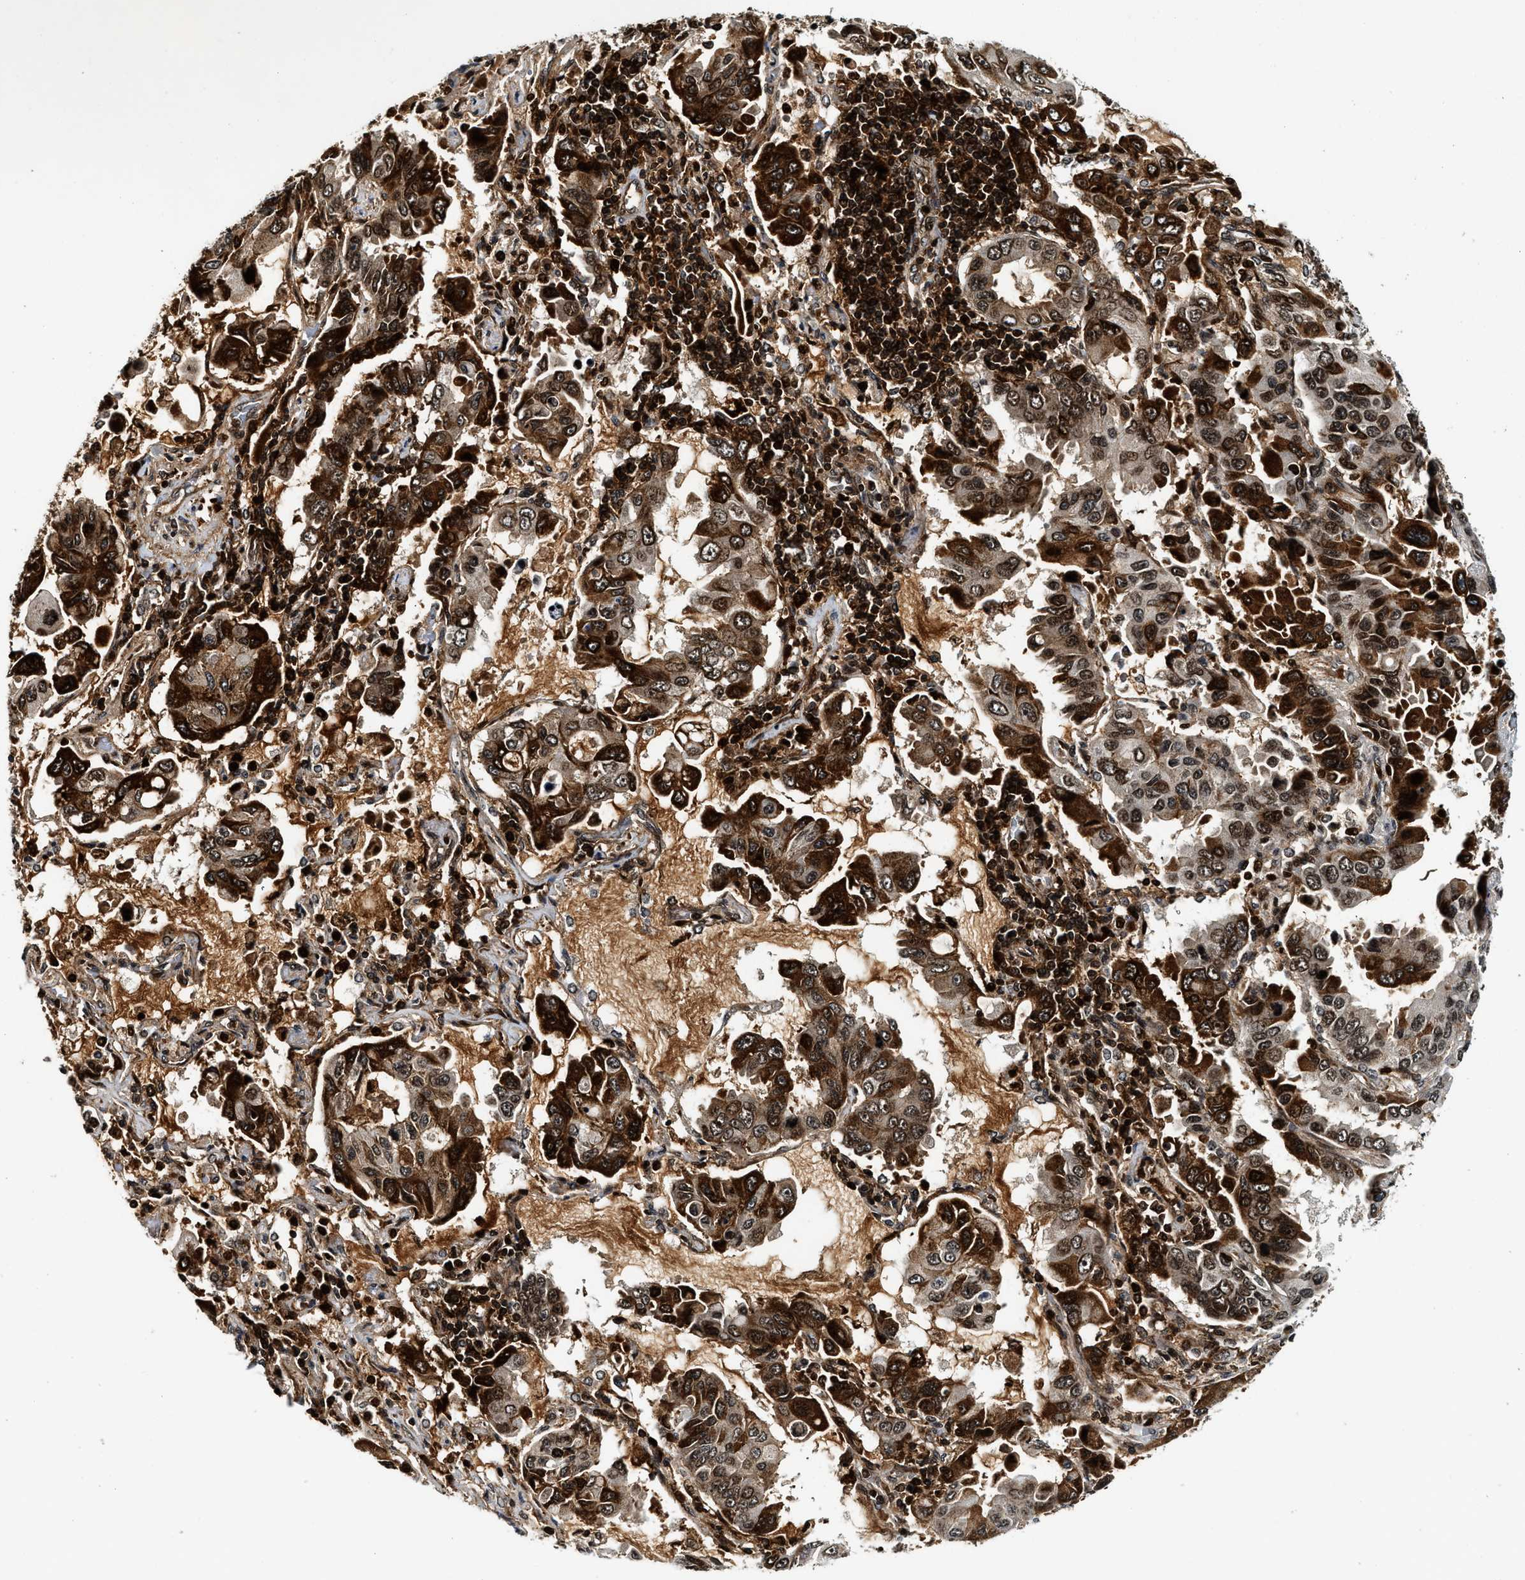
{"staining": {"intensity": "strong", "quantity": ">75%", "location": "cytoplasmic/membranous,nuclear"}, "tissue": "lung cancer", "cell_type": "Tumor cells", "image_type": "cancer", "snomed": [{"axis": "morphology", "description": "Adenocarcinoma, NOS"}, {"axis": "topography", "description": "Lung"}], "caption": "This photomicrograph displays IHC staining of human adenocarcinoma (lung), with high strong cytoplasmic/membranous and nuclear staining in approximately >75% of tumor cells.", "gene": "MDM2", "patient": {"sex": "male", "age": 64}}